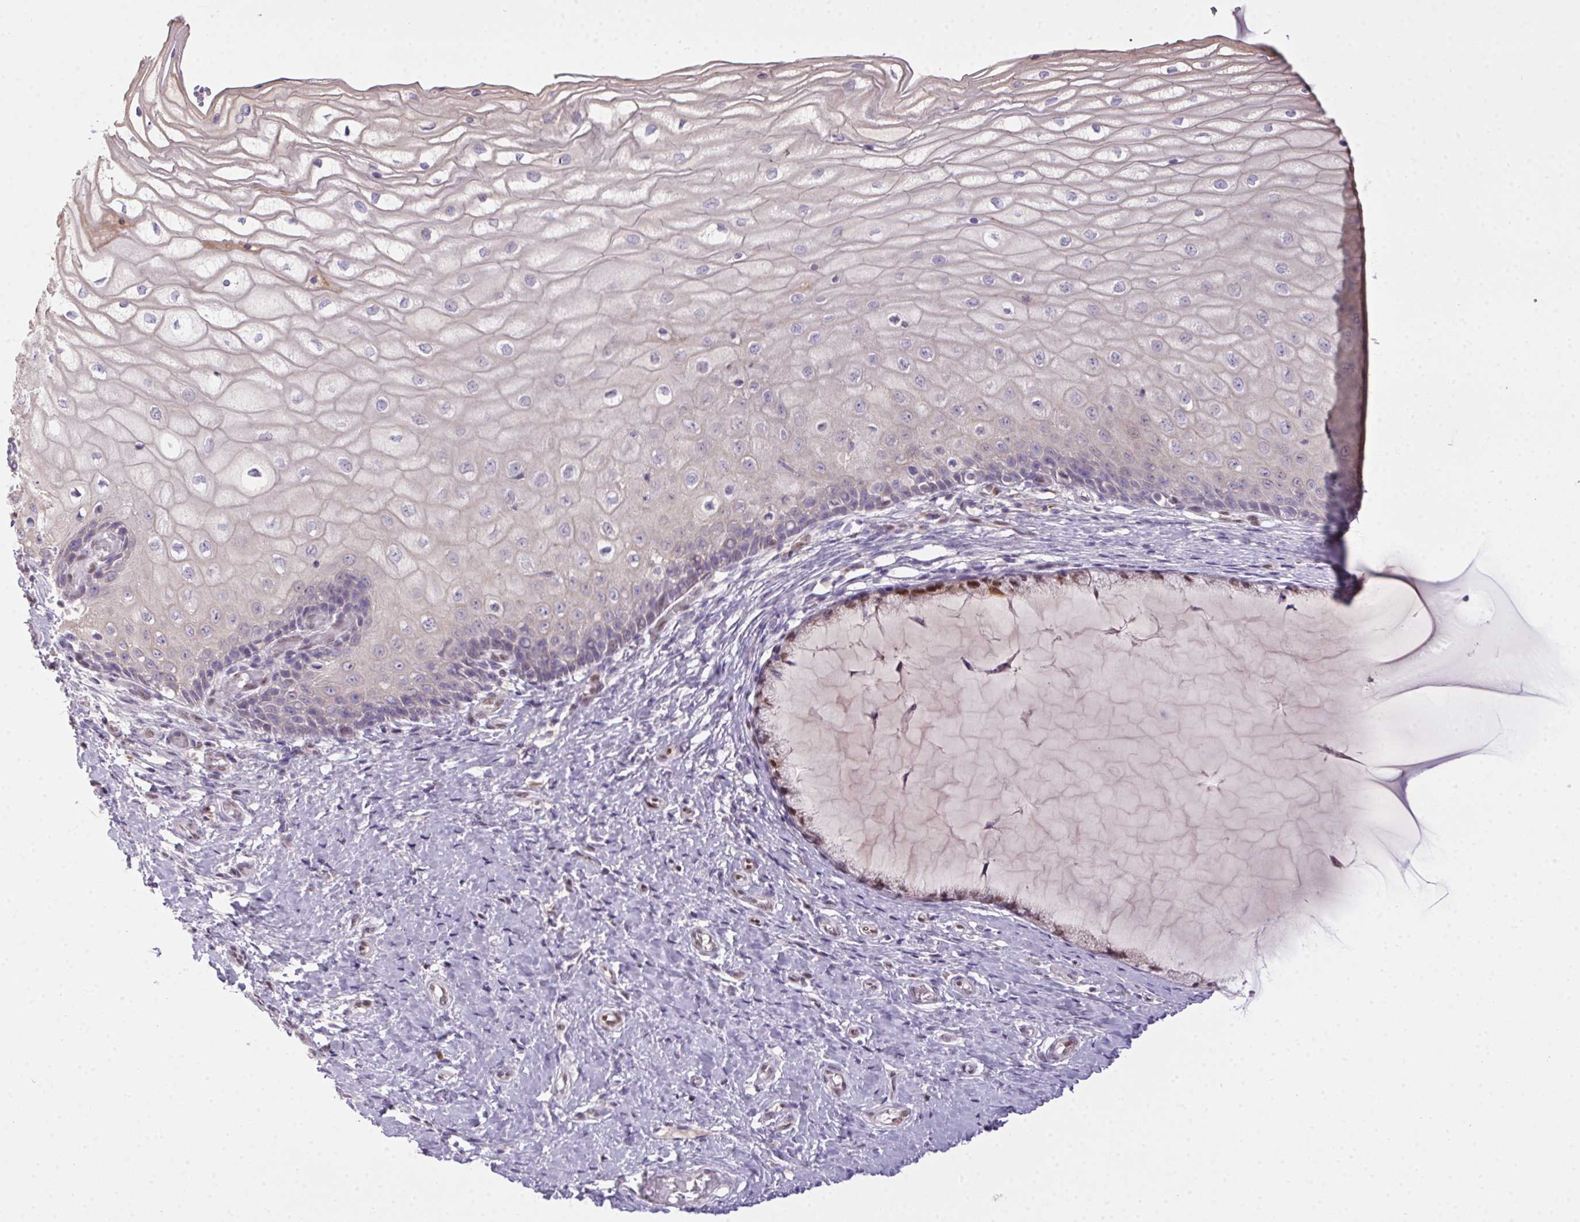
{"staining": {"intensity": "weak", "quantity": "25%-75%", "location": "cytoplasmic/membranous,nuclear"}, "tissue": "cervix", "cell_type": "Glandular cells", "image_type": "normal", "snomed": [{"axis": "morphology", "description": "Normal tissue, NOS"}, {"axis": "topography", "description": "Cervix"}], "caption": "Weak cytoplasmic/membranous,nuclear positivity is seen in about 25%-75% of glandular cells in unremarkable cervix. The staining was performed using DAB (3,3'-diaminobenzidine), with brown indicating positive protein expression. Nuclei are stained blue with hematoxylin.", "gene": "SP9", "patient": {"sex": "female", "age": 37}}